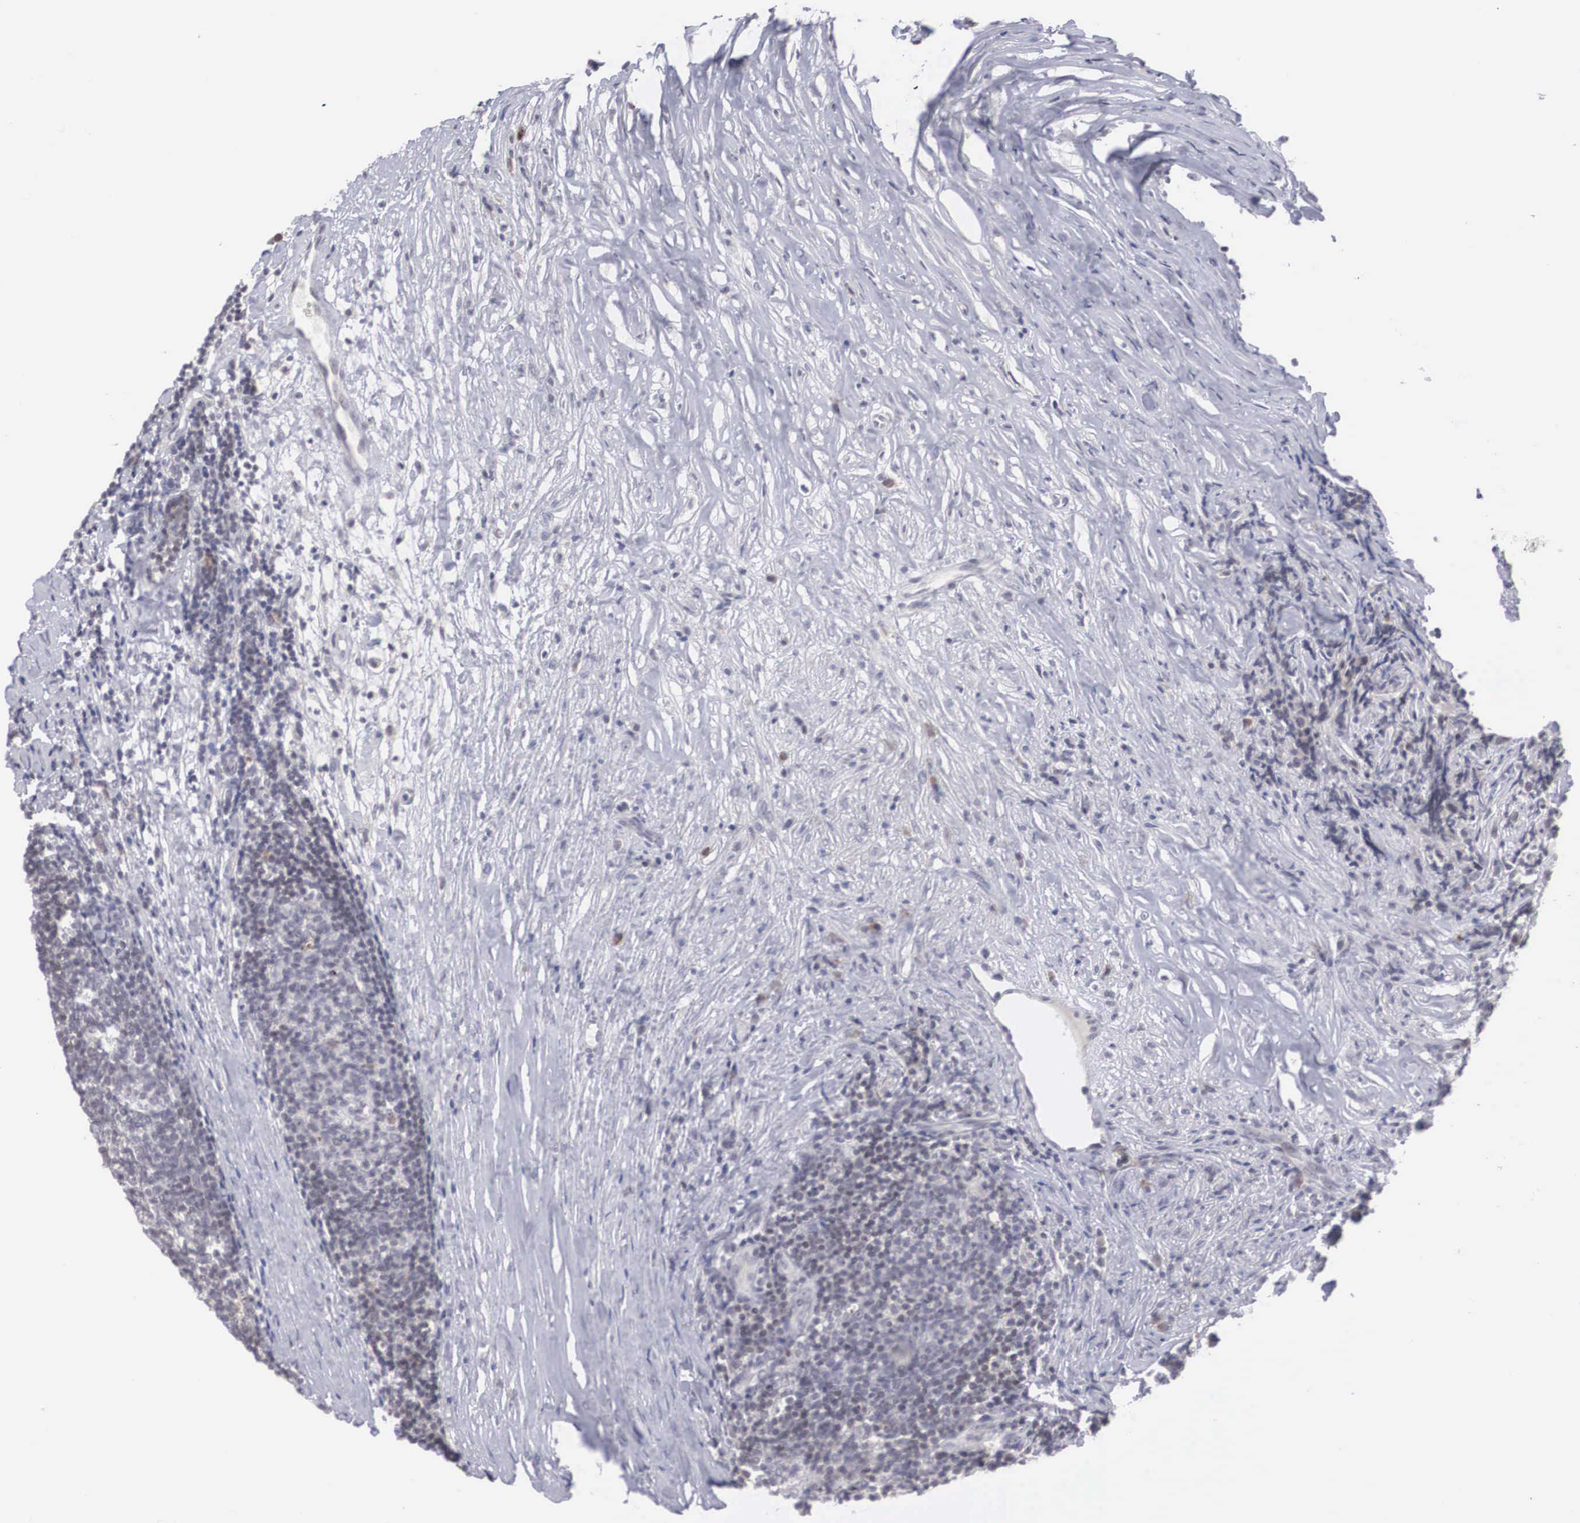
{"staining": {"intensity": "negative", "quantity": "none", "location": "none"}, "tissue": "lymphoma", "cell_type": "Tumor cells", "image_type": "cancer", "snomed": [{"axis": "morphology", "description": "Malignant lymphoma, non-Hodgkin's type, Low grade"}, {"axis": "topography", "description": "Lymph node"}], "caption": "This photomicrograph is of lymphoma stained with immunohistochemistry (IHC) to label a protein in brown with the nuclei are counter-stained blue. There is no positivity in tumor cells.", "gene": "WDR89", "patient": {"sex": "male", "age": 74}}